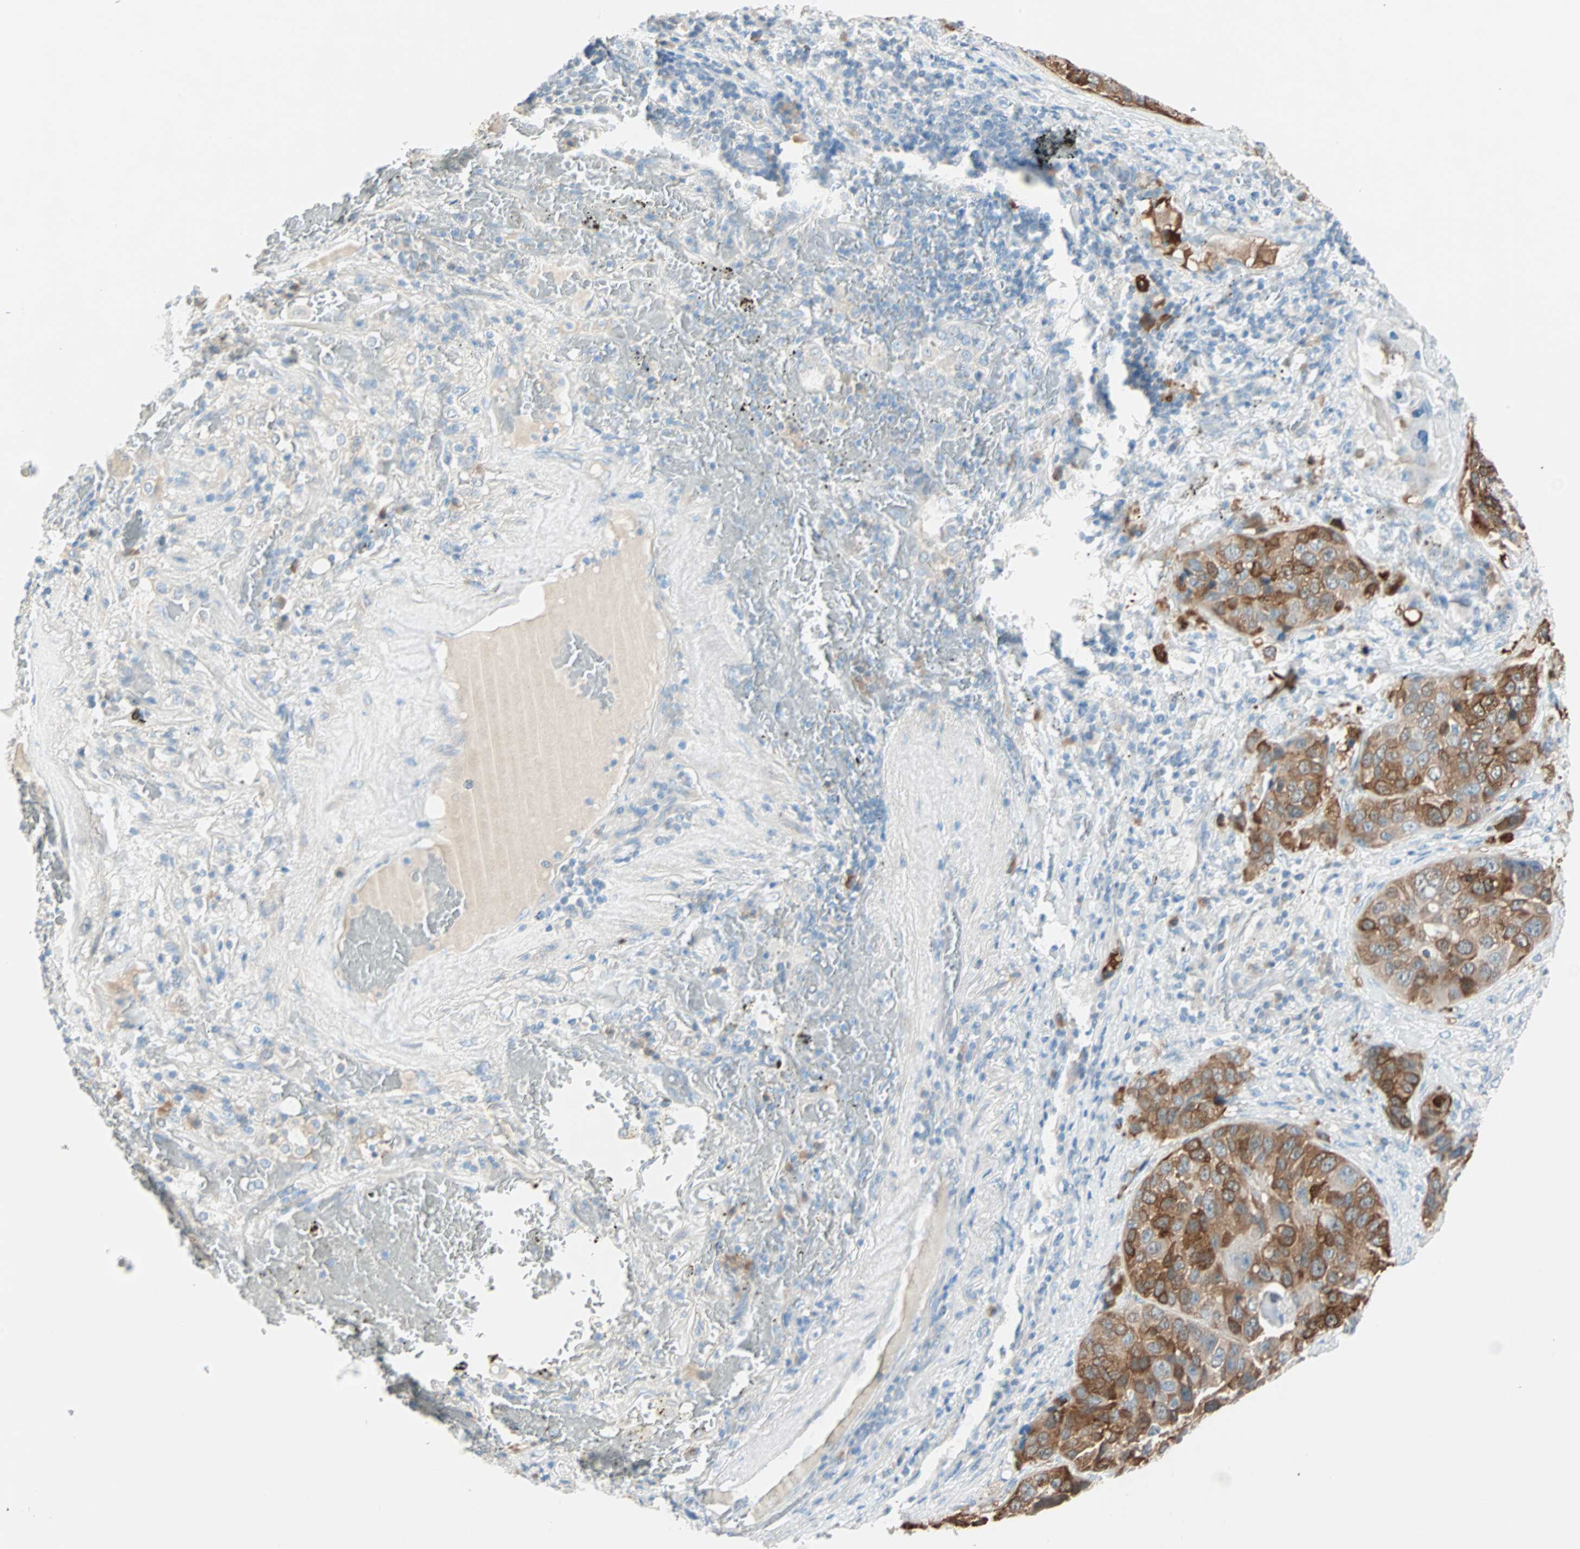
{"staining": {"intensity": "strong", "quantity": ">75%", "location": "cytoplasmic/membranous"}, "tissue": "lung cancer", "cell_type": "Tumor cells", "image_type": "cancer", "snomed": [{"axis": "morphology", "description": "Squamous cell carcinoma, NOS"}, {"axis": "topography", "description": "Lung"}], "caption": "Approximately >75% of tumor cells in human lung cancer (squamous cell carcinoma) display strong cytoplasmic/membranous protein expression as visualized by brown immunohistochemical staining.", "gene": "ATF6", "patient": {"sex": "male", "age": 57}}